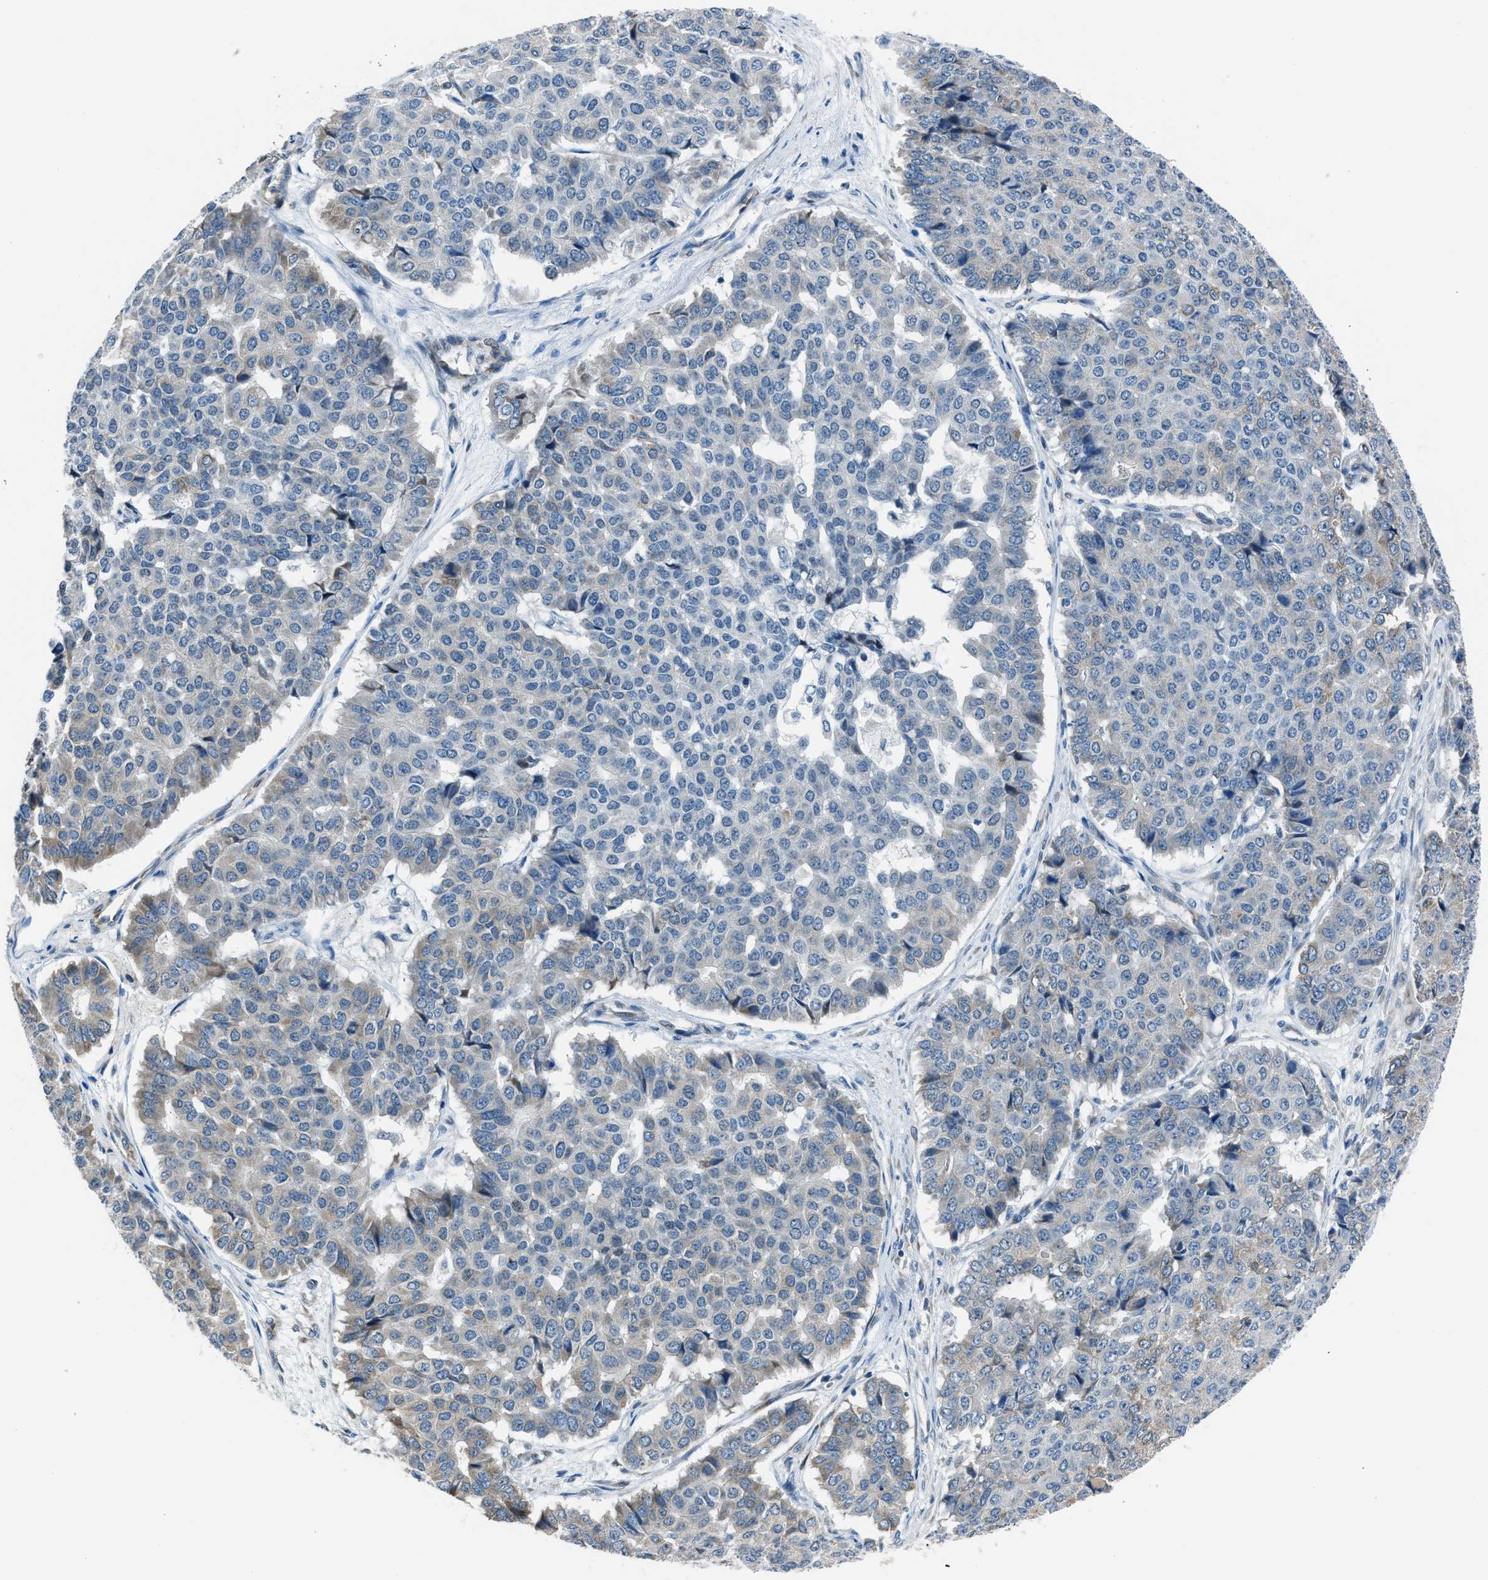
{"staining": {"intensity": "weak", "quantity": "<25%", "location": "cytoplasmic/membranous"}, "tissue": "pancreatic cancer", "cell_type": "Tumor cells", "image_type": "cancer", "snomed": [{"axis": "morphology", "description": "Adenocarcinoma, NOS"}, {"axis": "topography", "description": "Pancreas"}], "caption": "Adenocarcinoma (pancreatic) was stained to show a protein in brown. There is no significant expression in tumor cells.", "gene": "RNF41", "patient": {"sex": "male", "age": 50}}